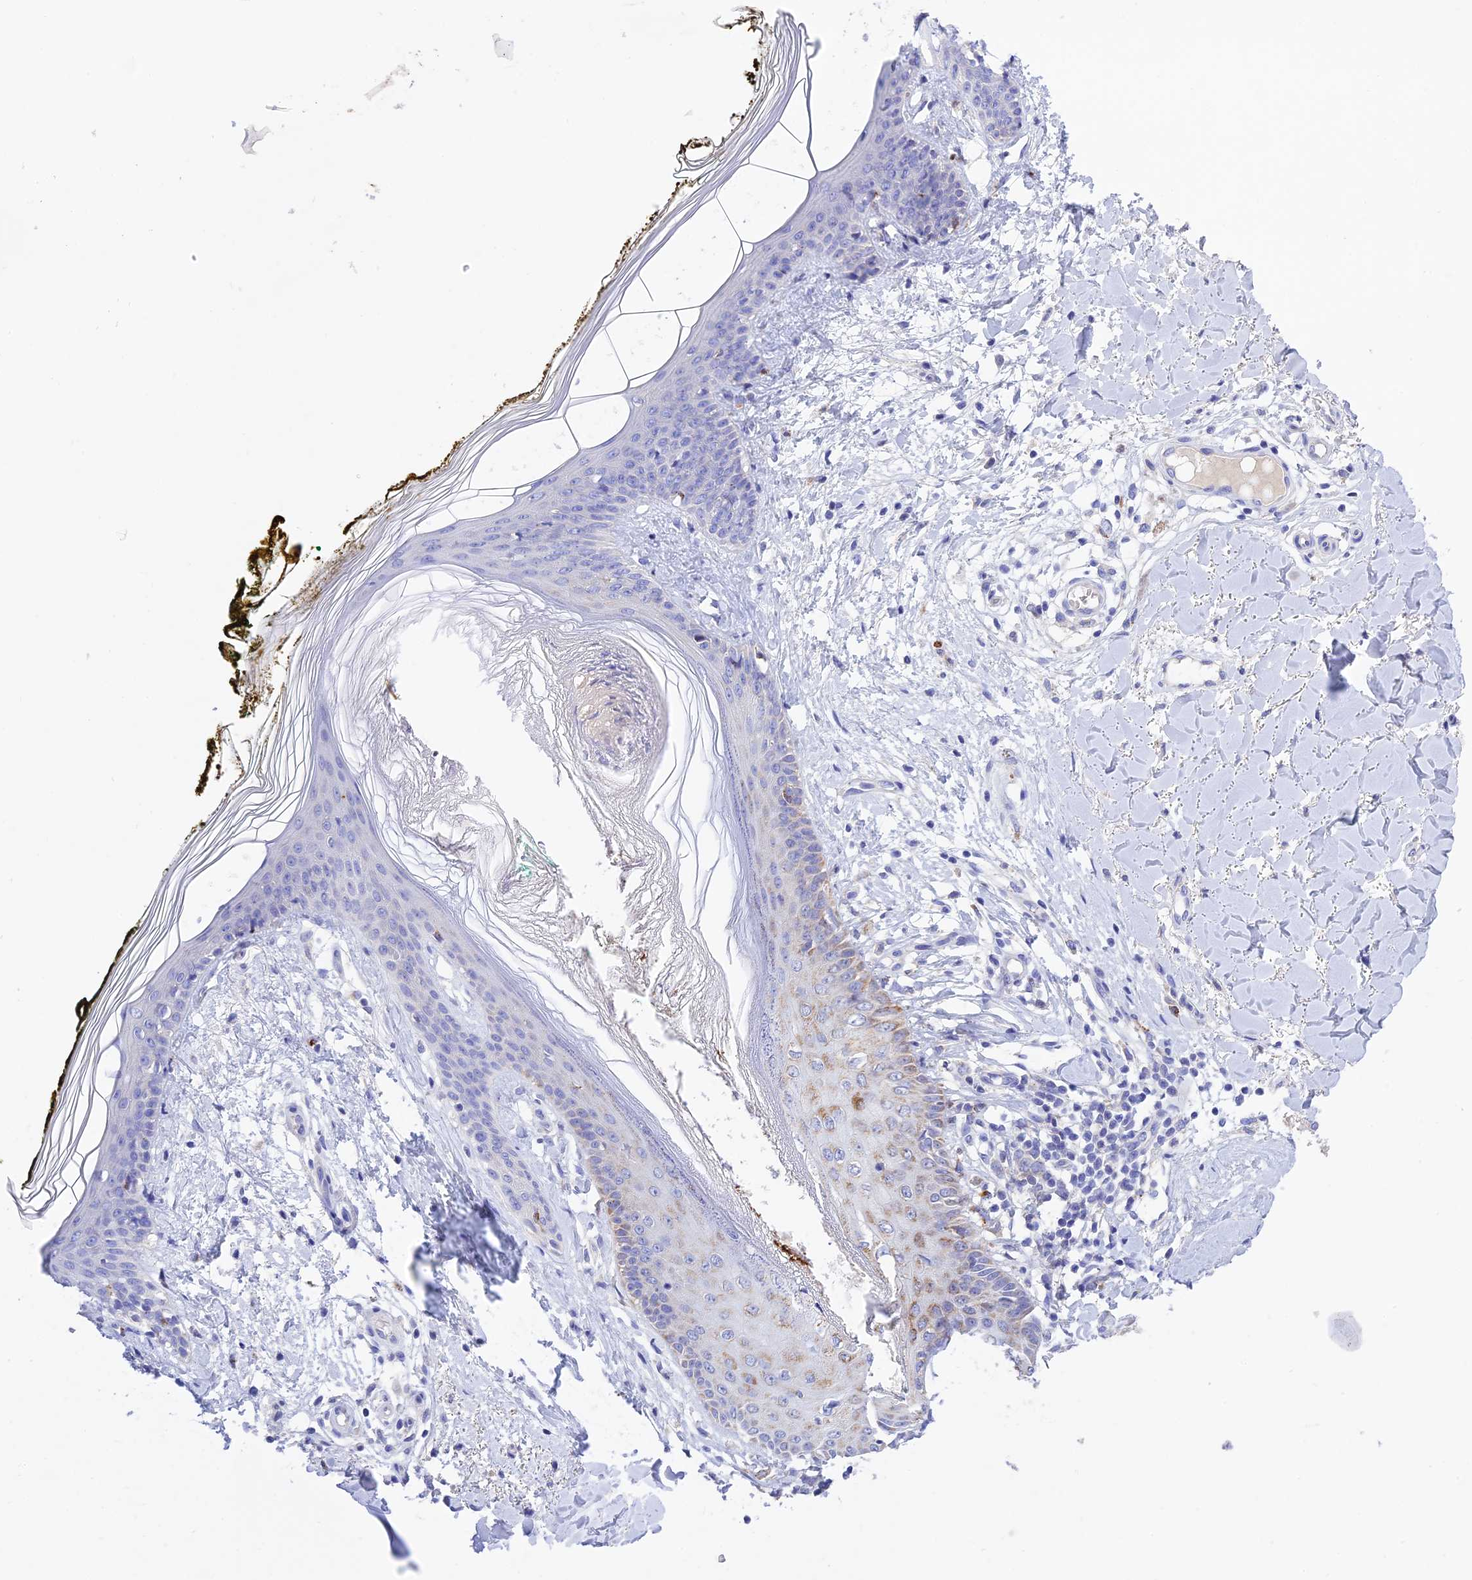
{"staining": {"intensity": "negative", "quantity": "none", "location": "none"}, "tissue": "skin", "cell_type": "Fibroblasts", "image_type": "normal", "snomed": [{"axis": "morphology", "description": "Normal tissue, NOS"}, {"axis": "topography", "description": "Skin"}], "caption": "This is a image of IHC staining of normal skin, which shows no staining in fibroblasts. Nuclei are stained in blue.", "gene": "MS4A5", "patient": {"sex": "female", "age": 34}}